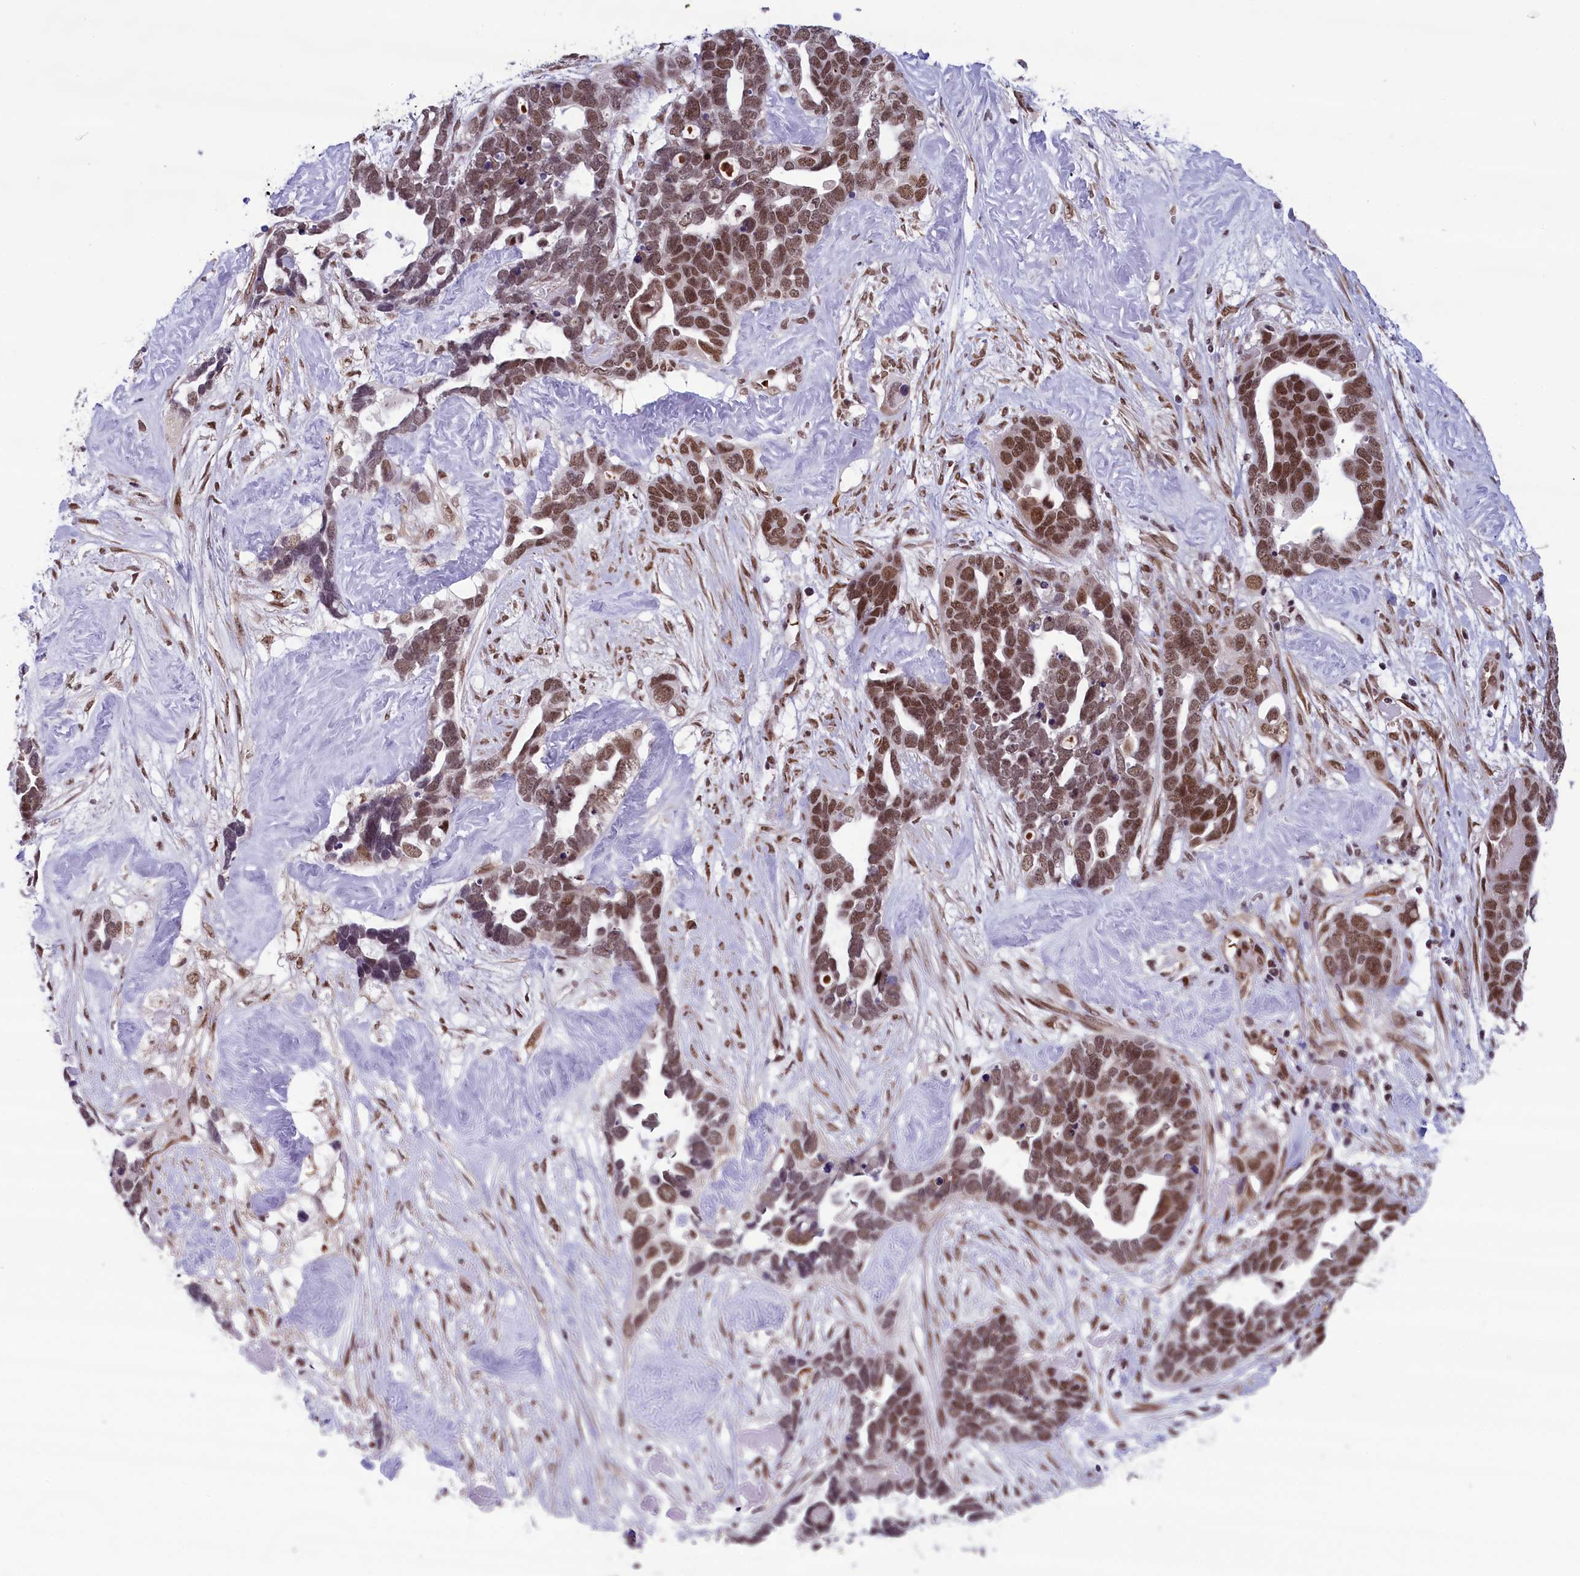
{"staining": {"intensity": "moderate", "quantity": ">75%", "location": "nuclear"}, "tissue": "ovarian cancer", "cell_type": "Tumor cells", "image_type": "cancer", "snomed": [{"axis": "morphology", "description": "Cystadenocarcinoma, serous, NOS"}, {"axis": "topography", "description": "Ovary"}], "caption": "Protein analysis of ovarian cancer (serous cystadenocarcinoma) tissue shows moderate nuclear expression in approximately >75% of tumor cells.", "gene": "MPHOSPH8", "patient": {"sex": "female", "age": 54}}